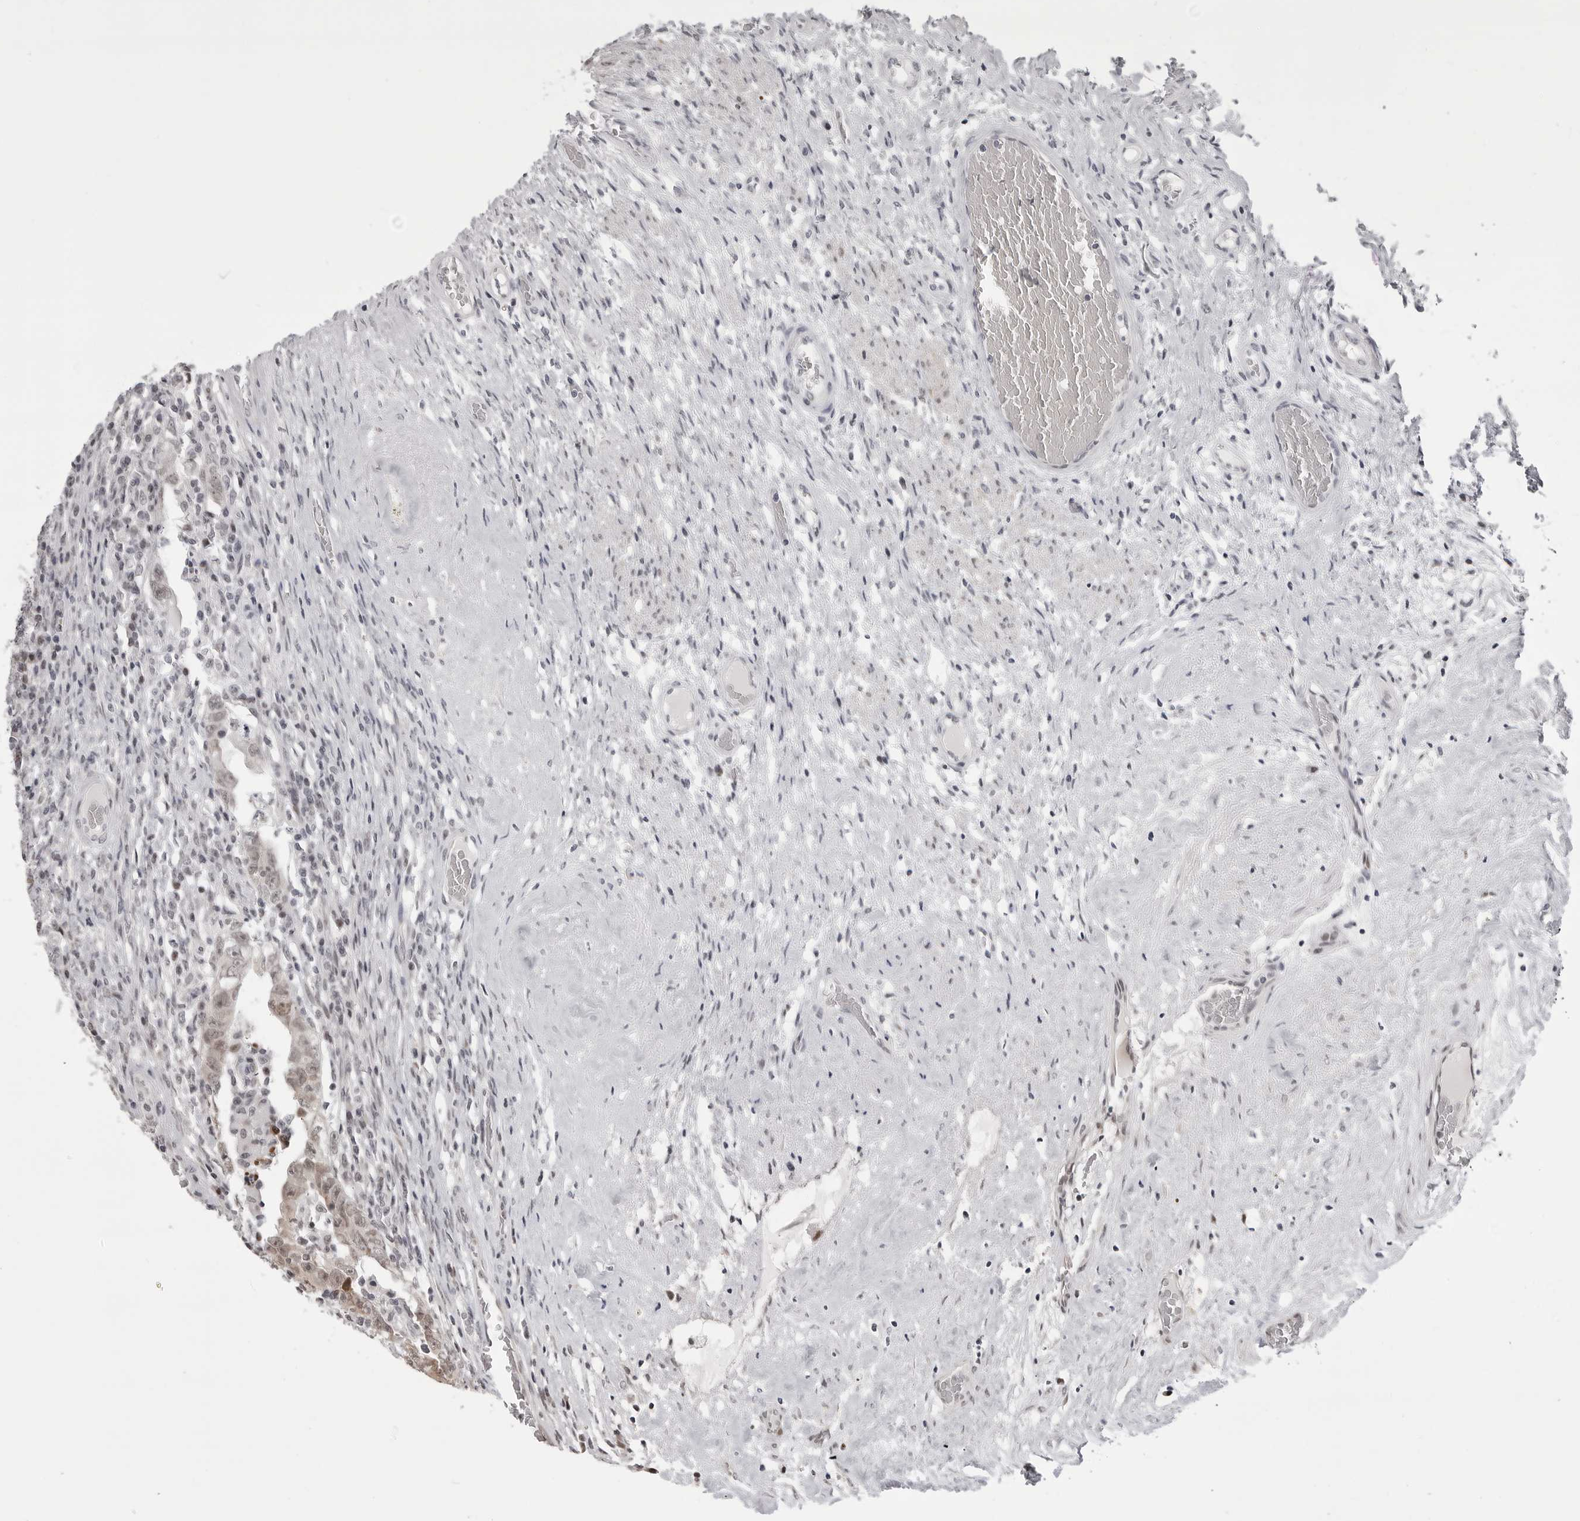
{"staining": {"intensity": "weak", "quantity": "25%-75%", "location": "nuclear"}, "tissue": "testis cancer", "cell_type": "Tumor cells", "image_type": "cancer", "snomed": [{"axis": "morphology", "description": "Carcinoma, Embryonal, NOS"}, {"axis": "topography", "description": "Testis"}], "caption": "Protein analysis of embryonal carcinoma (testis) tissue exhibits weak nuclear positivity in about 25%-75% of tumor cells. The staining was performed using DAB, with brown indicating positive protein expression. Nuclei are stained blue with hematoxylin.", "gene": "PHF3", "patient": {"sex": "male", "age": 26}}